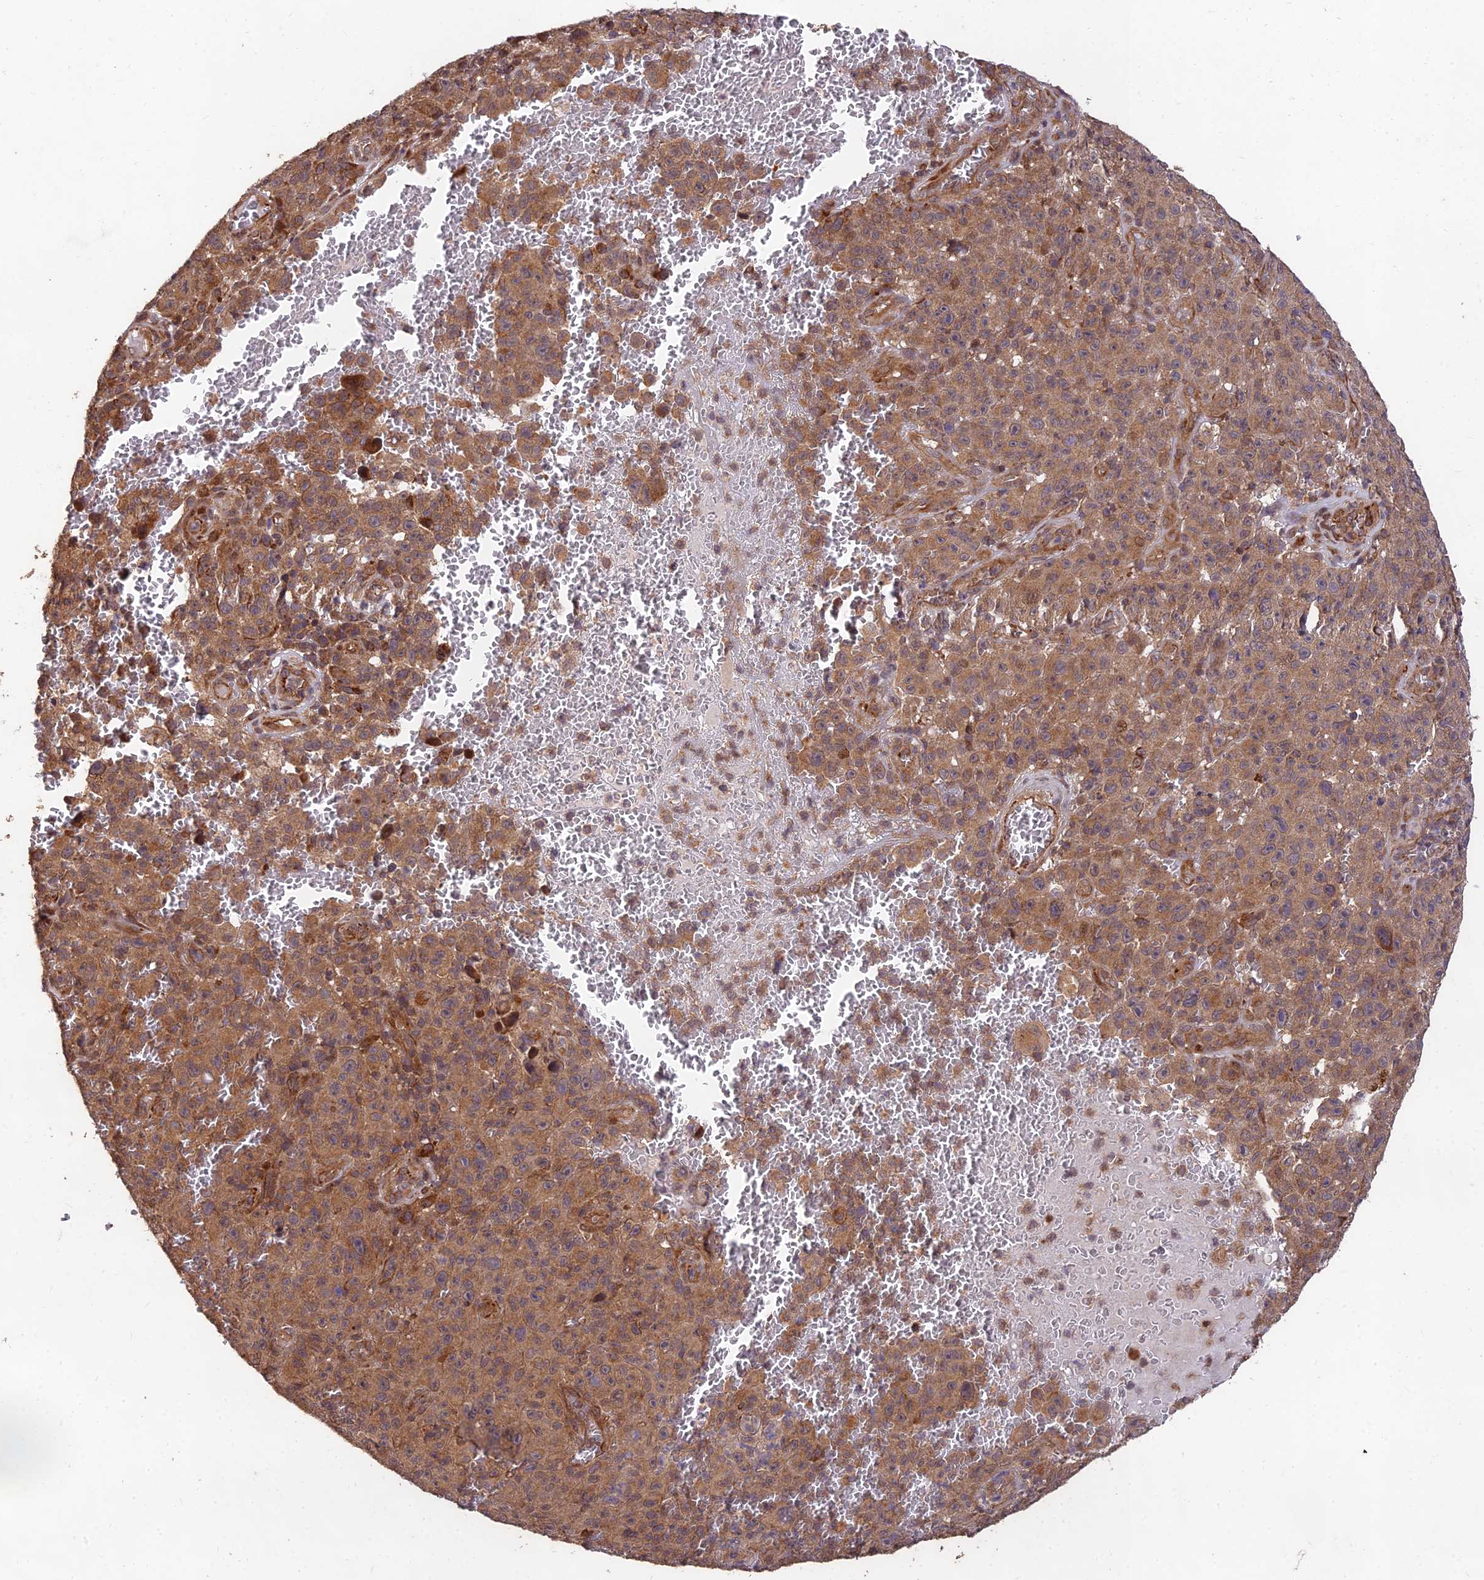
{"staining": {"intensity": "weak", "quantity": ">75%", "location": "cytoplasmic/membranous"}, "tissue": "melanoma", "cell_type": "Tumor cells", "image_type": "cancer", "snomed": [{"axis": "morphology", "description": "Malignant melanoma, NOS"}, {"axis": "topography", "description": "Skin"}], "caption": "An immunohistochemistry (IHC) micrograph of neoplastic tissue is shown. Protein staining in brown shows weak cytoplasmic/membranous positivity in melanoma within tumor cells.", "gene": "MKKS", "patient": {"sex": "female", "age": 82}}